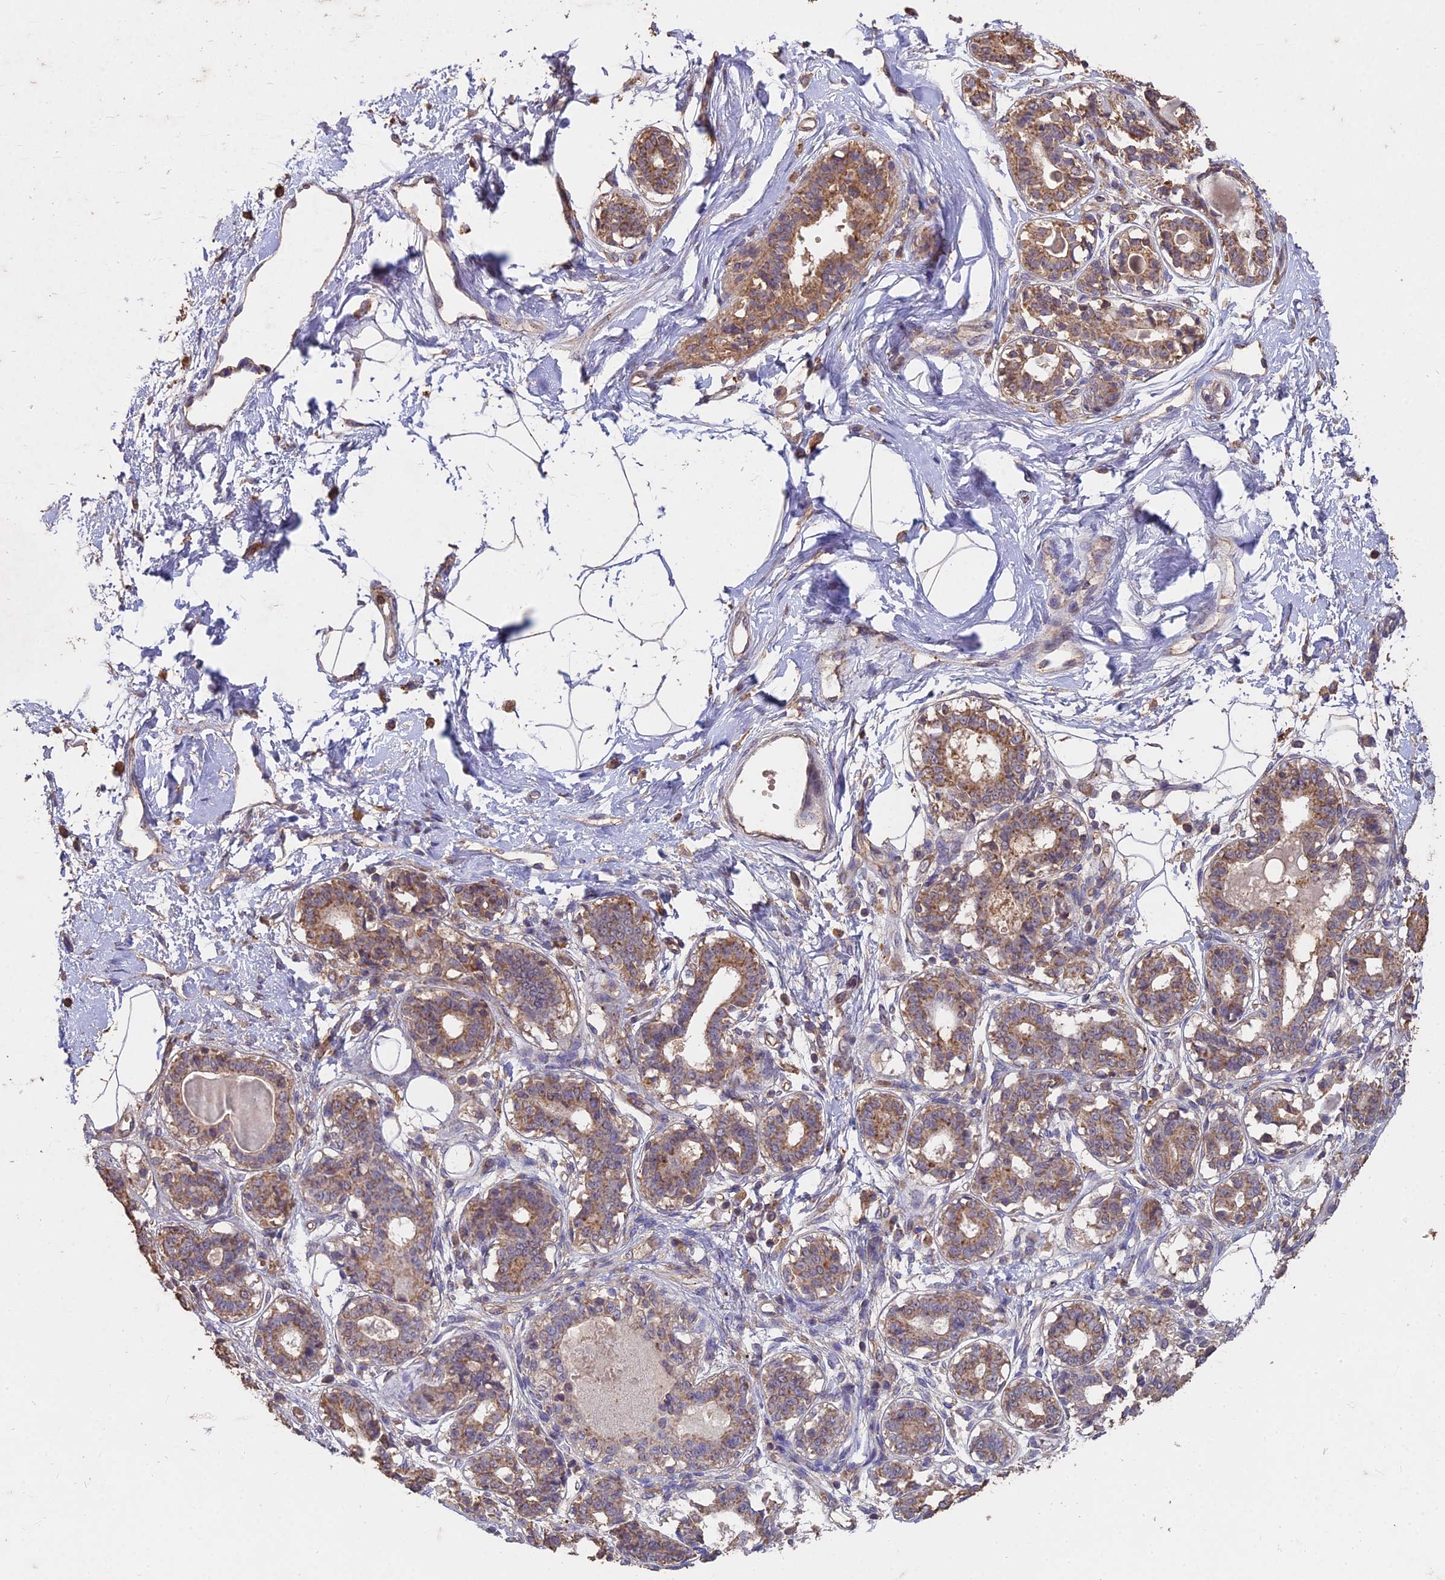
{"staining": {"intensity": "weak", "quantity": ">75%", "location": "cytoplasmic/membranous"}, "tissue": "breast", "cell_type": "Adipocytes", "image_type": "normal", "snomed": [{"axis": "morphology", "description": "Normal tissue, NOS"}, {"axis": "topography", "description": "Breast"}], "caption": "Weak cytoplasmic/membranous expression is appreciated in about >75% of adipocytes in normal breast. The protein is stained brown, and the nuclei are stained in blue (DAB (3,3'-diaminobenzidine) IHC with brightfield microscopy, high magnification).", "gene": "CEMIP2", "patient": {"sex": "female", "age": 45}}